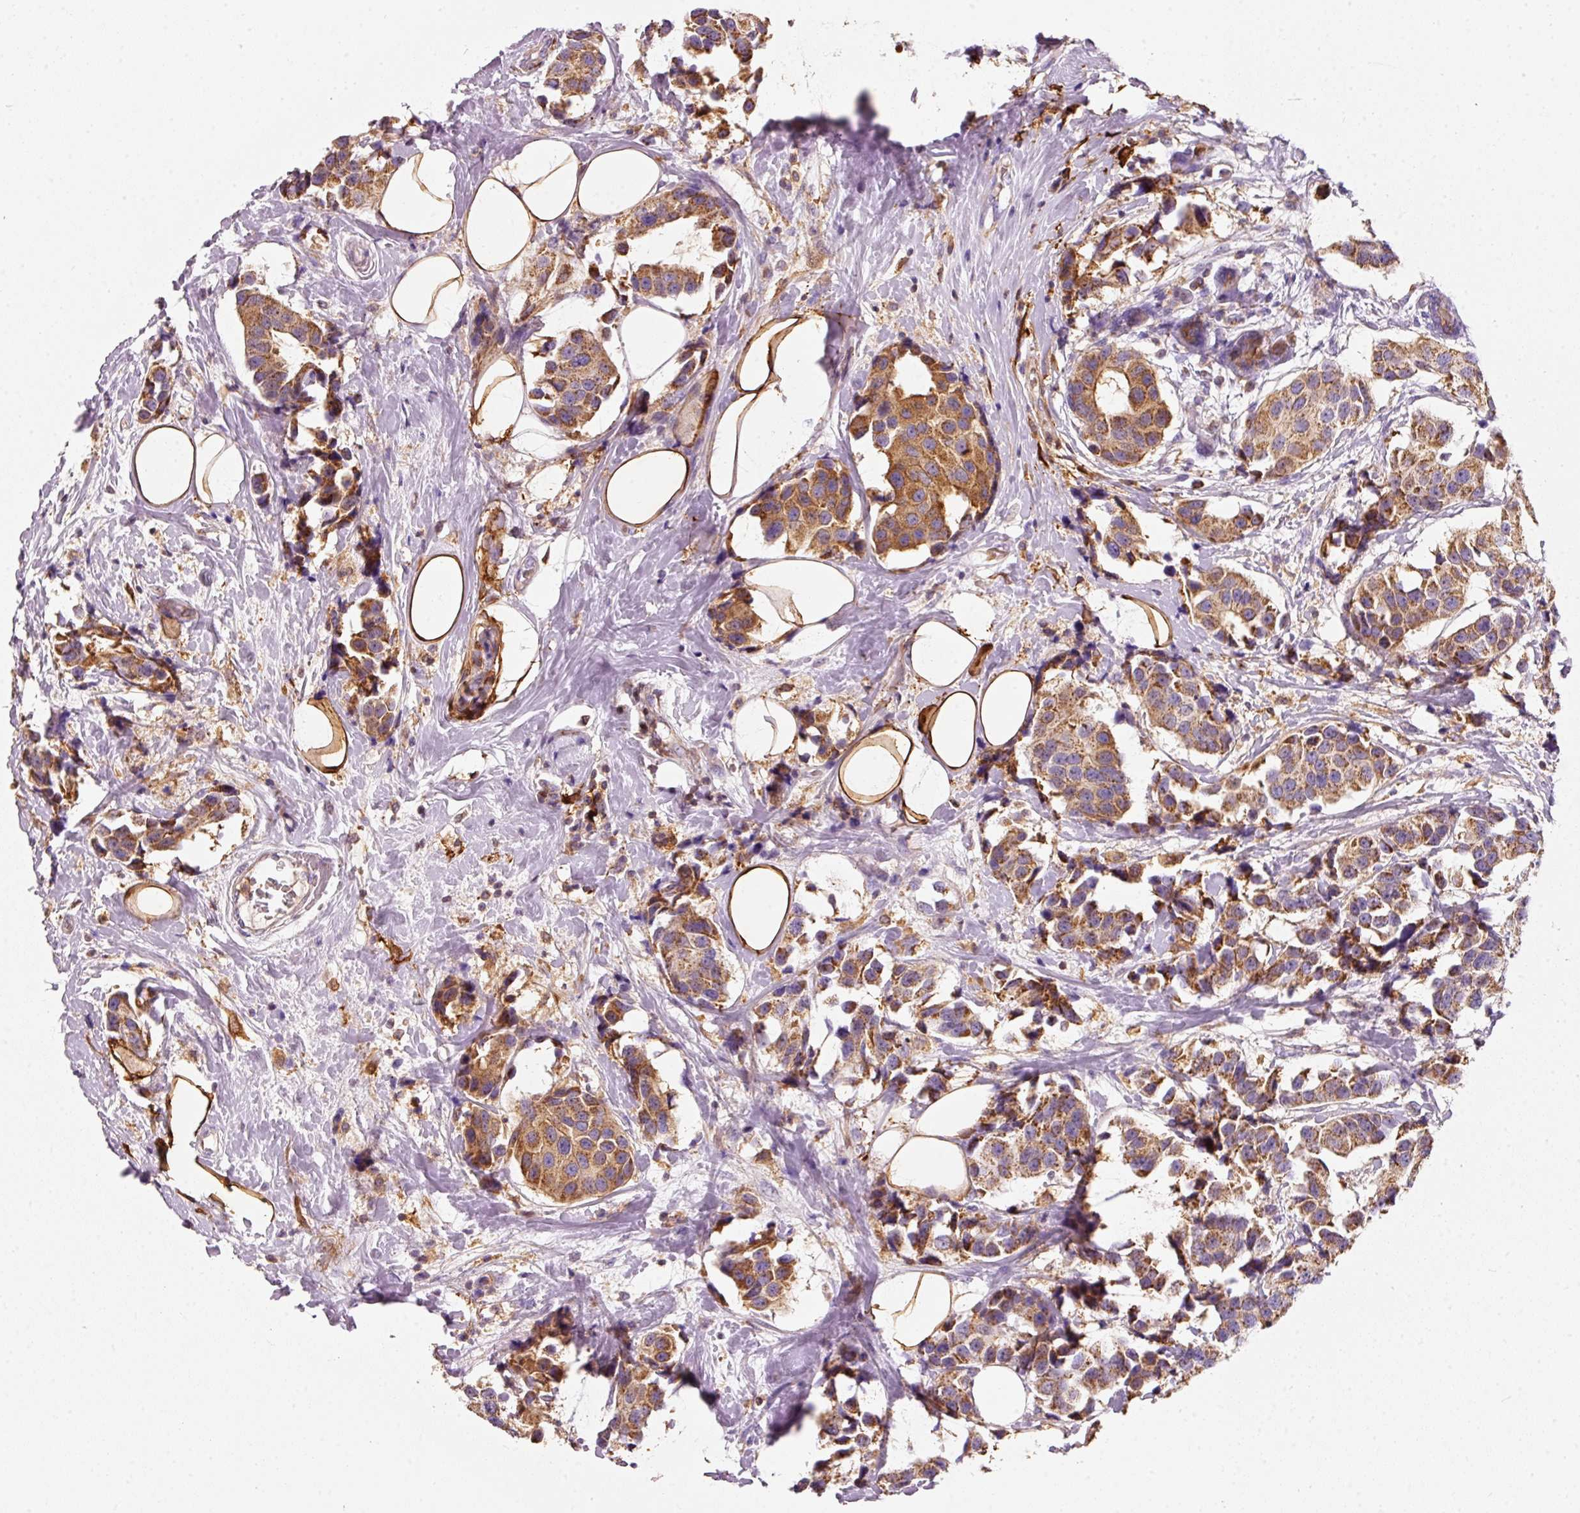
{"staining": {"intensity": "moderate", "quantity": ">75%", "location": "cytoplasmic/membranous"}, "tissue": "breast cancer", "cell_type": "Tumor cells", "image_type": "cancer", "snomed": [{"axis": "morphology", "description": "Normal tissue, NOS"}, {"axis": "morphology", "description": "Duct carcinoma"}, {"axis": "topography", "description": "Breast"}], "caption": "Immunohistochemical staining of human breast cancer (invasive ductal carcinoma) displays moderate cytoplasmic/membranous protein positivity in approximately >75% of tumor cells.", "gene": "IQGAP2", "patient": {"sex": "female", "age": 39}}